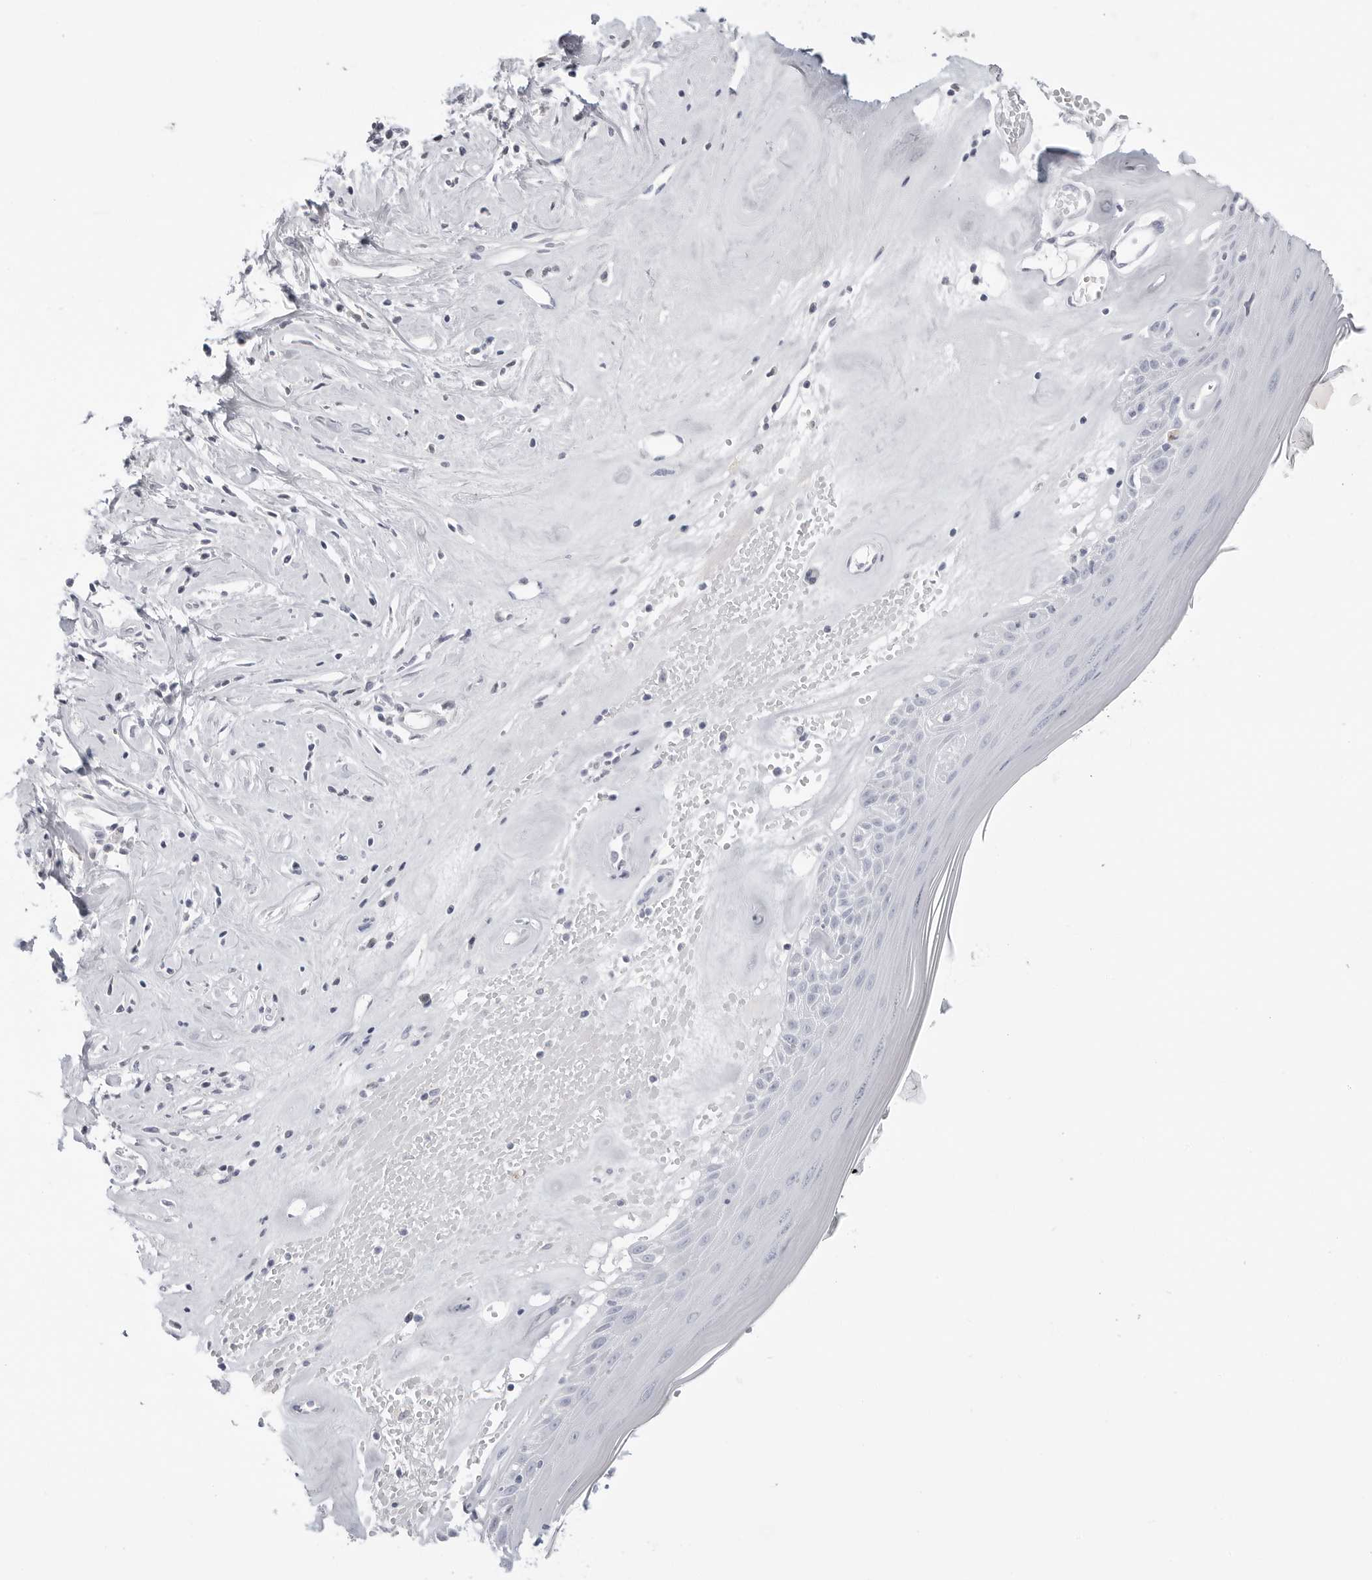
{"staining": {"intensity": "negative", "quantity": "none", "location": "none"}, "tissue": "skin", "cell_type": "Epidermal cells", "image_type": "normal", "snomed": [{"axis": "morphology", "description": "Normal tissue, NOS"}, {"axis": "morphology", "description": "Inflammation, NOS"}, {"axis": "topography", "description": "Vulva"}], "caption": "IHC micrograph of normal skin stained for a protein (brown), which exhibits no positivity in epidermal cells. The staining was performed using DAB (3,3'-diaminobenzidine) to visualize the protein expression in brown, while the nuclei were stained in blue with hematoxylin (Magnification: 20x).", "gene": "AMPD1", "patient": {"sex": "female", "age": 84}}